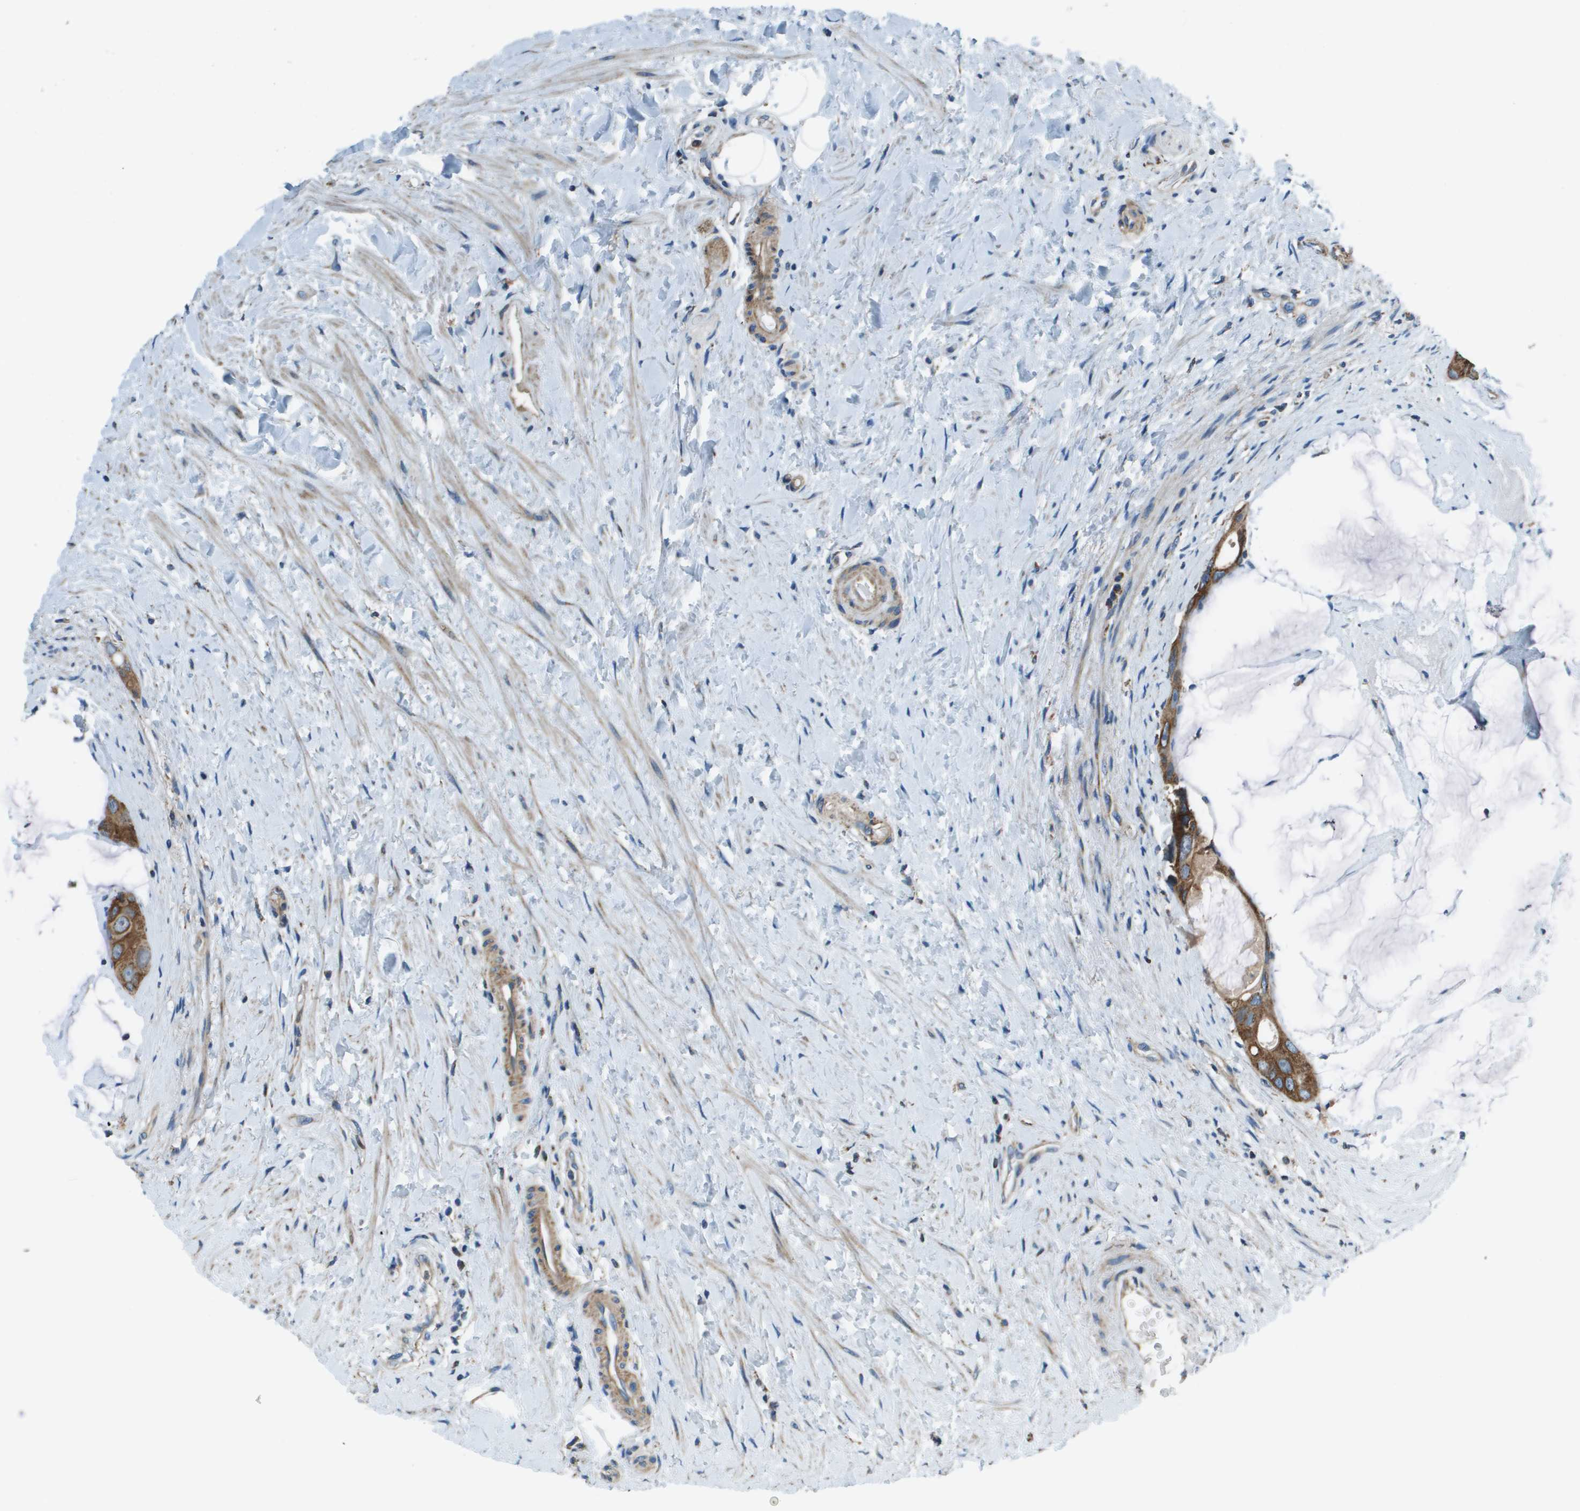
{"staining": {"intensity": "moderate", "quantity": ">75%", "location": "cytoplasmic/membranous"}, "tissue": "colorectal cancer", "cell_type": "Tumor cells", "image_type": "cancer", "snomed": [{"axis": "morphology", "description": "Adenocarcinoma, NOS"}, {"axis": "topography", "description": "Rectum"}], "caption": "Immunohistochemical staining of human adenocarcinoma (colorectal) demonstrates medium levels of moderate cytoplasmic/membranous protein positivity in approximately >75% of tumor cells.", "gene": "TMEM51", "patient": {"sex": "male", "age": 51}}